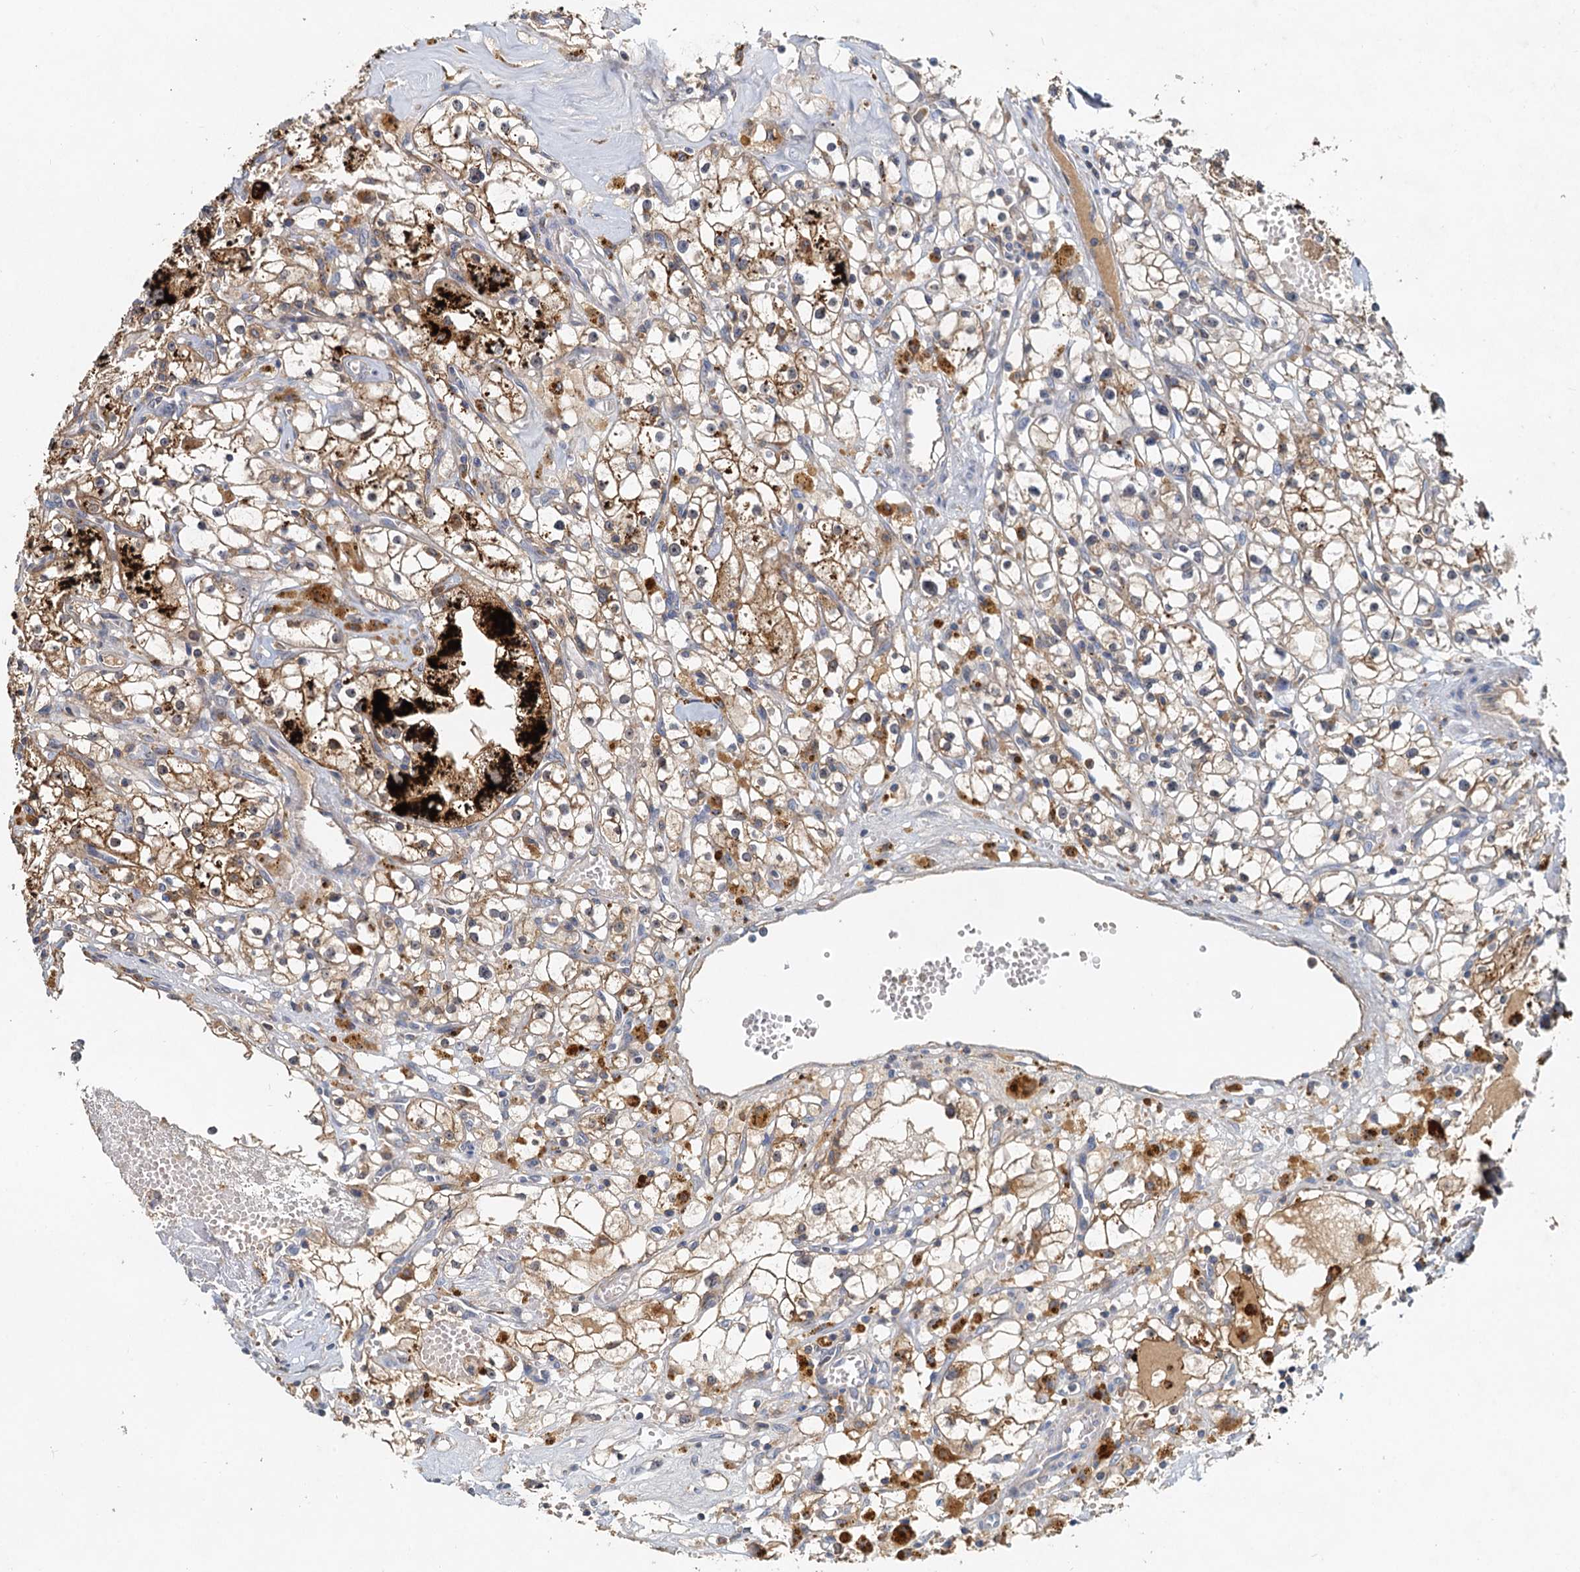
{"staining": {"intensity": "strong", "quantity": "25%-75%", "location": "cytoplasmic/membranous"}, "tissue": "renal cancer", "cell_type": "Tumor cells", "image_type": "cancer", "snomed": [{"axis": "morphology", "description": "Adenocarcinoma, NOS"}, {"axis": "topography", "description": "Kidney"}], "caption": "Protein staining demonstrates strong cytoplasmic/membranous staining in about 25%-75% of tumor cells in adenocarcinoma (renal).", "gene": "TOLLIP", "patient": {"sex": "male", "age": 56}}